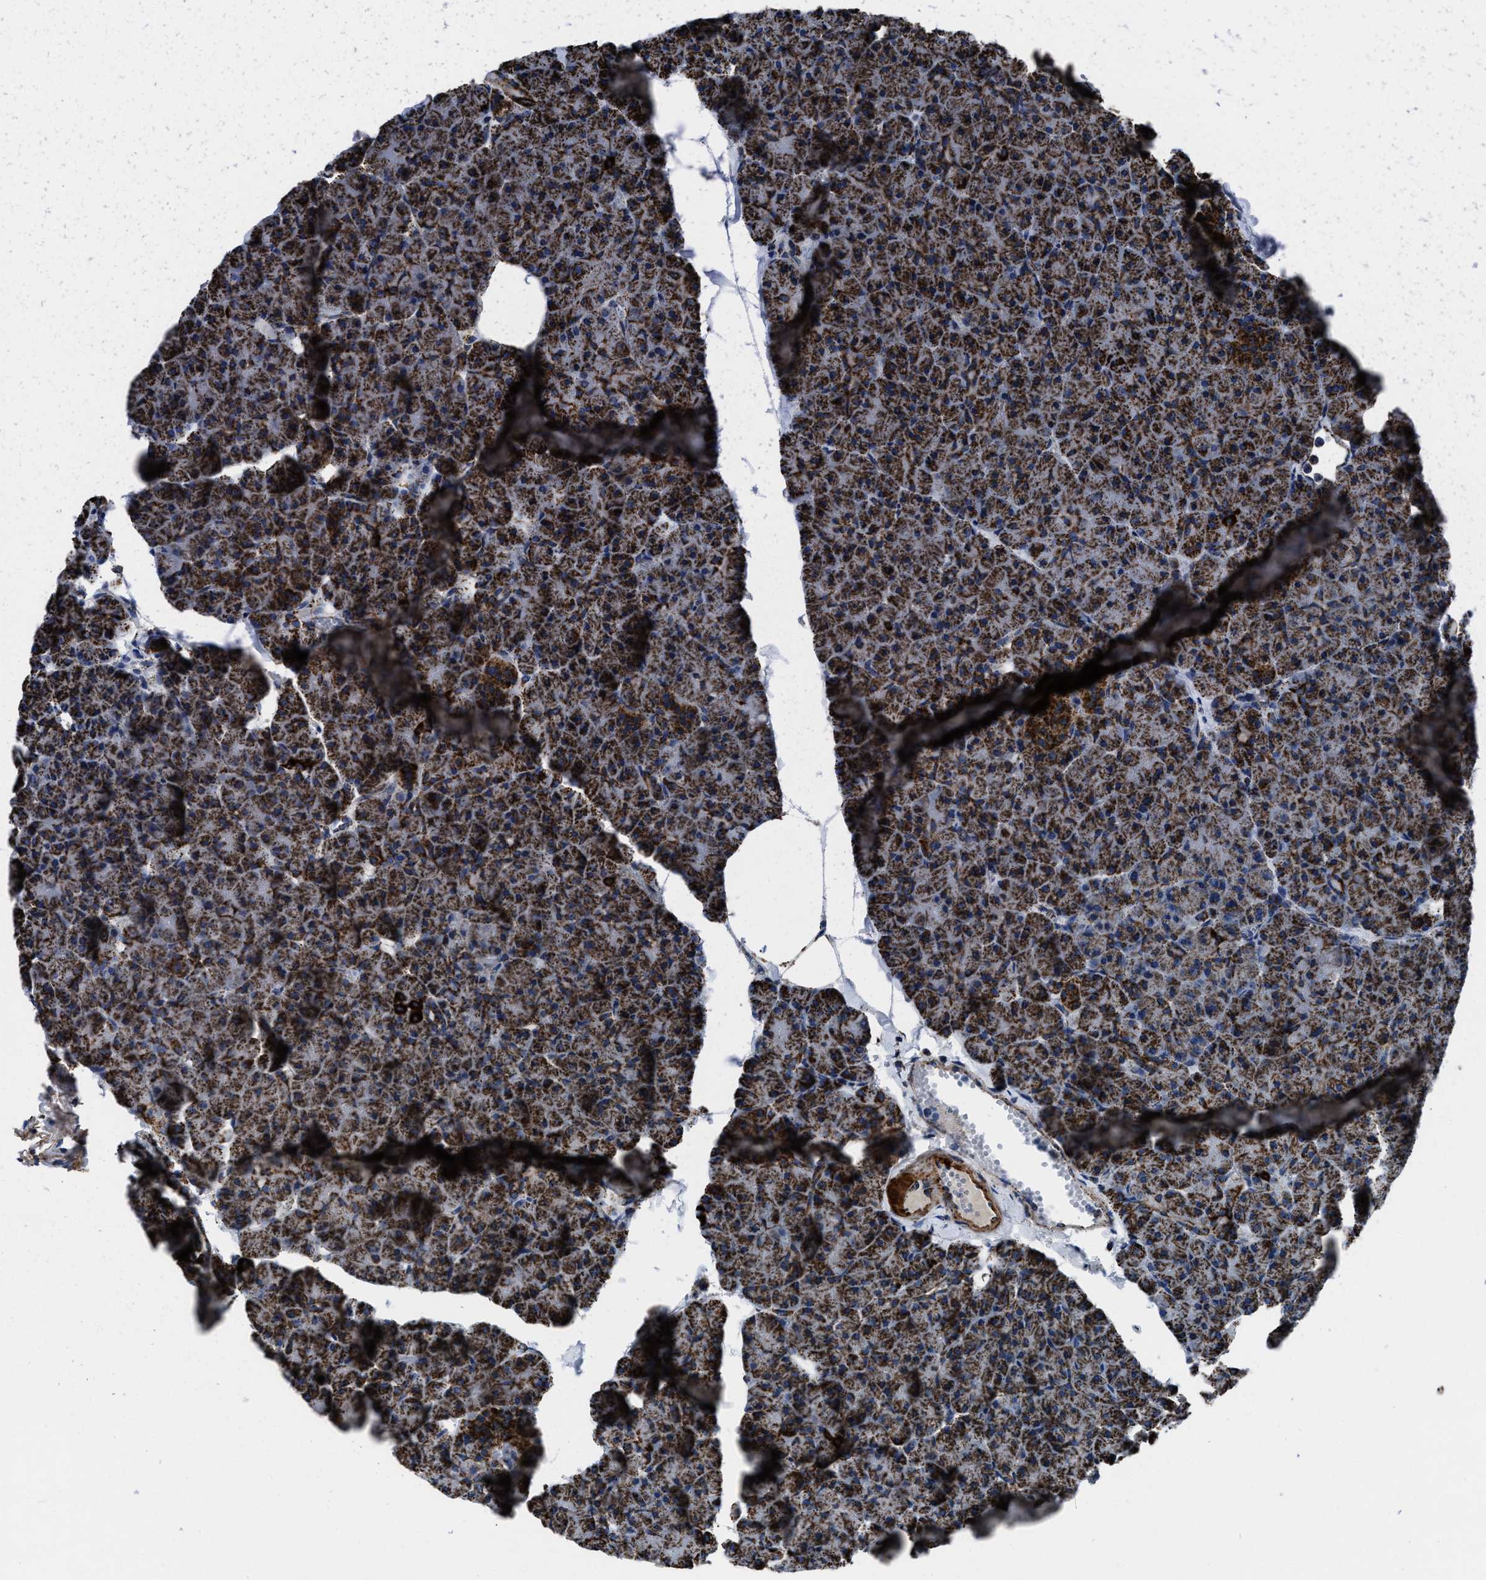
{"staining": {"intensity": "strong", "quantity": ">75%", "location": "cytoplasmic/membranous"}, "tissue": "pancreas", "cell_type": "Exocrine glandular cells", "image_type": "normal", "snomed": [{"axis": "morphology", "description": "Normal tissue, NOS"}, {"axis": "topography", "description": "Pancreas"}], "caption": "A brown stain highlights strong cytoplasmic/membranous expression of a protein in exocrine glandular cells of unremarkable human pancreas. (DAB (3,3'-diaminobenzidine) IHC with brightfield microscopy, high magnification).", "gene": "NSD3", "patient": {"sex": "male", "age": 35}}